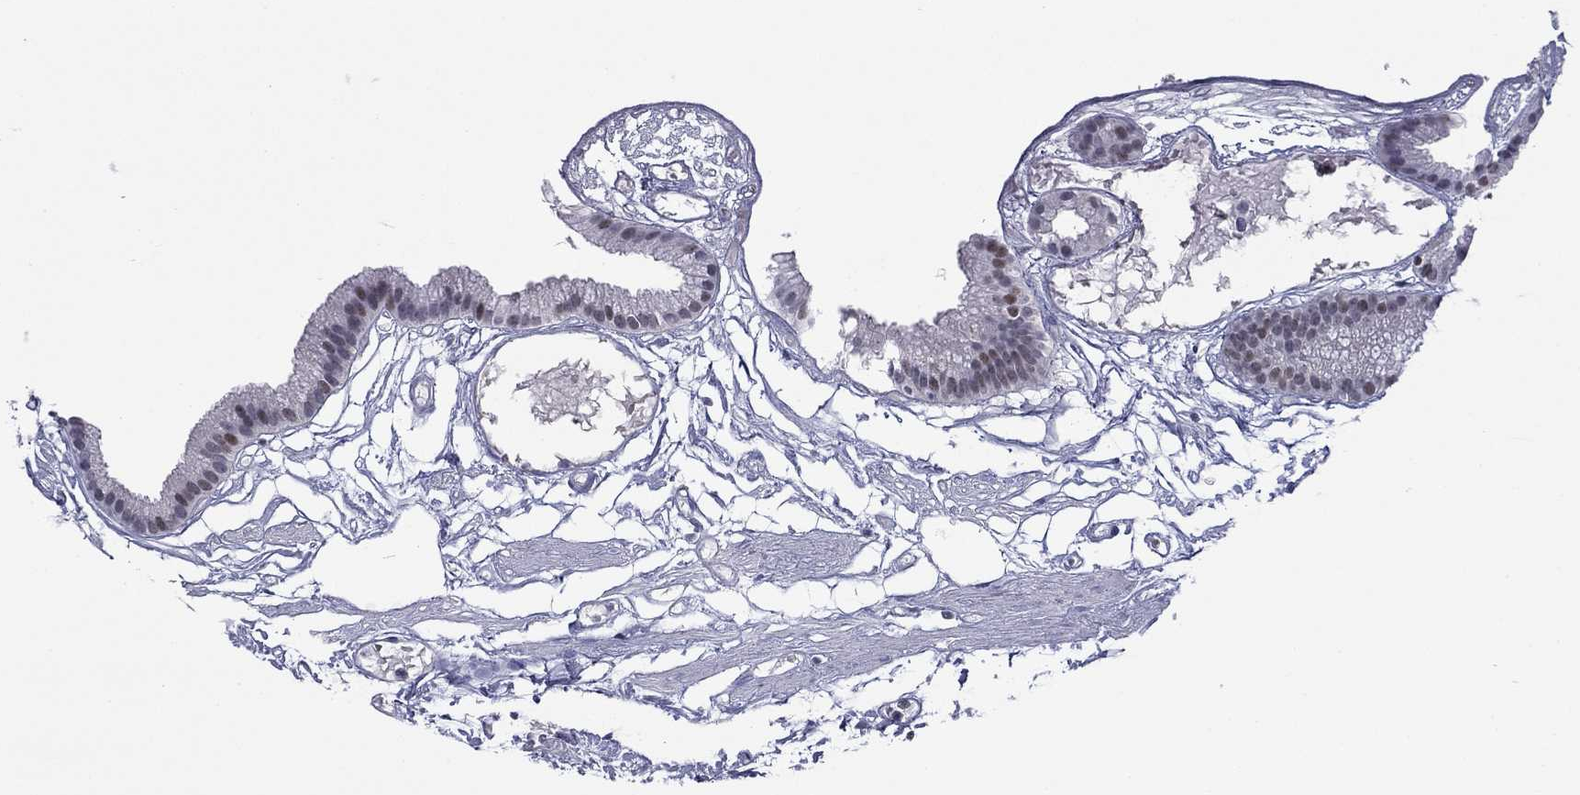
{"staining": {"intensity": "moderate", "quantity": ">75%", "location": "nuclear"}, "tissue": "gallbladder", "cell_type": "Glandular cells", "image_type": "normal", "snomed": [{"axis": "morphology", "description": "Normal tissue, NOS"}, {"axis": "topography", "description": "Gallbladder"}], "caption": "Protein staining of unremarkable gallbladder shows moderate nuclear positivity in approximately >75% of glandular cells.", "gene": "ETV5", "patient": {"sex": "female", "age": 45}}